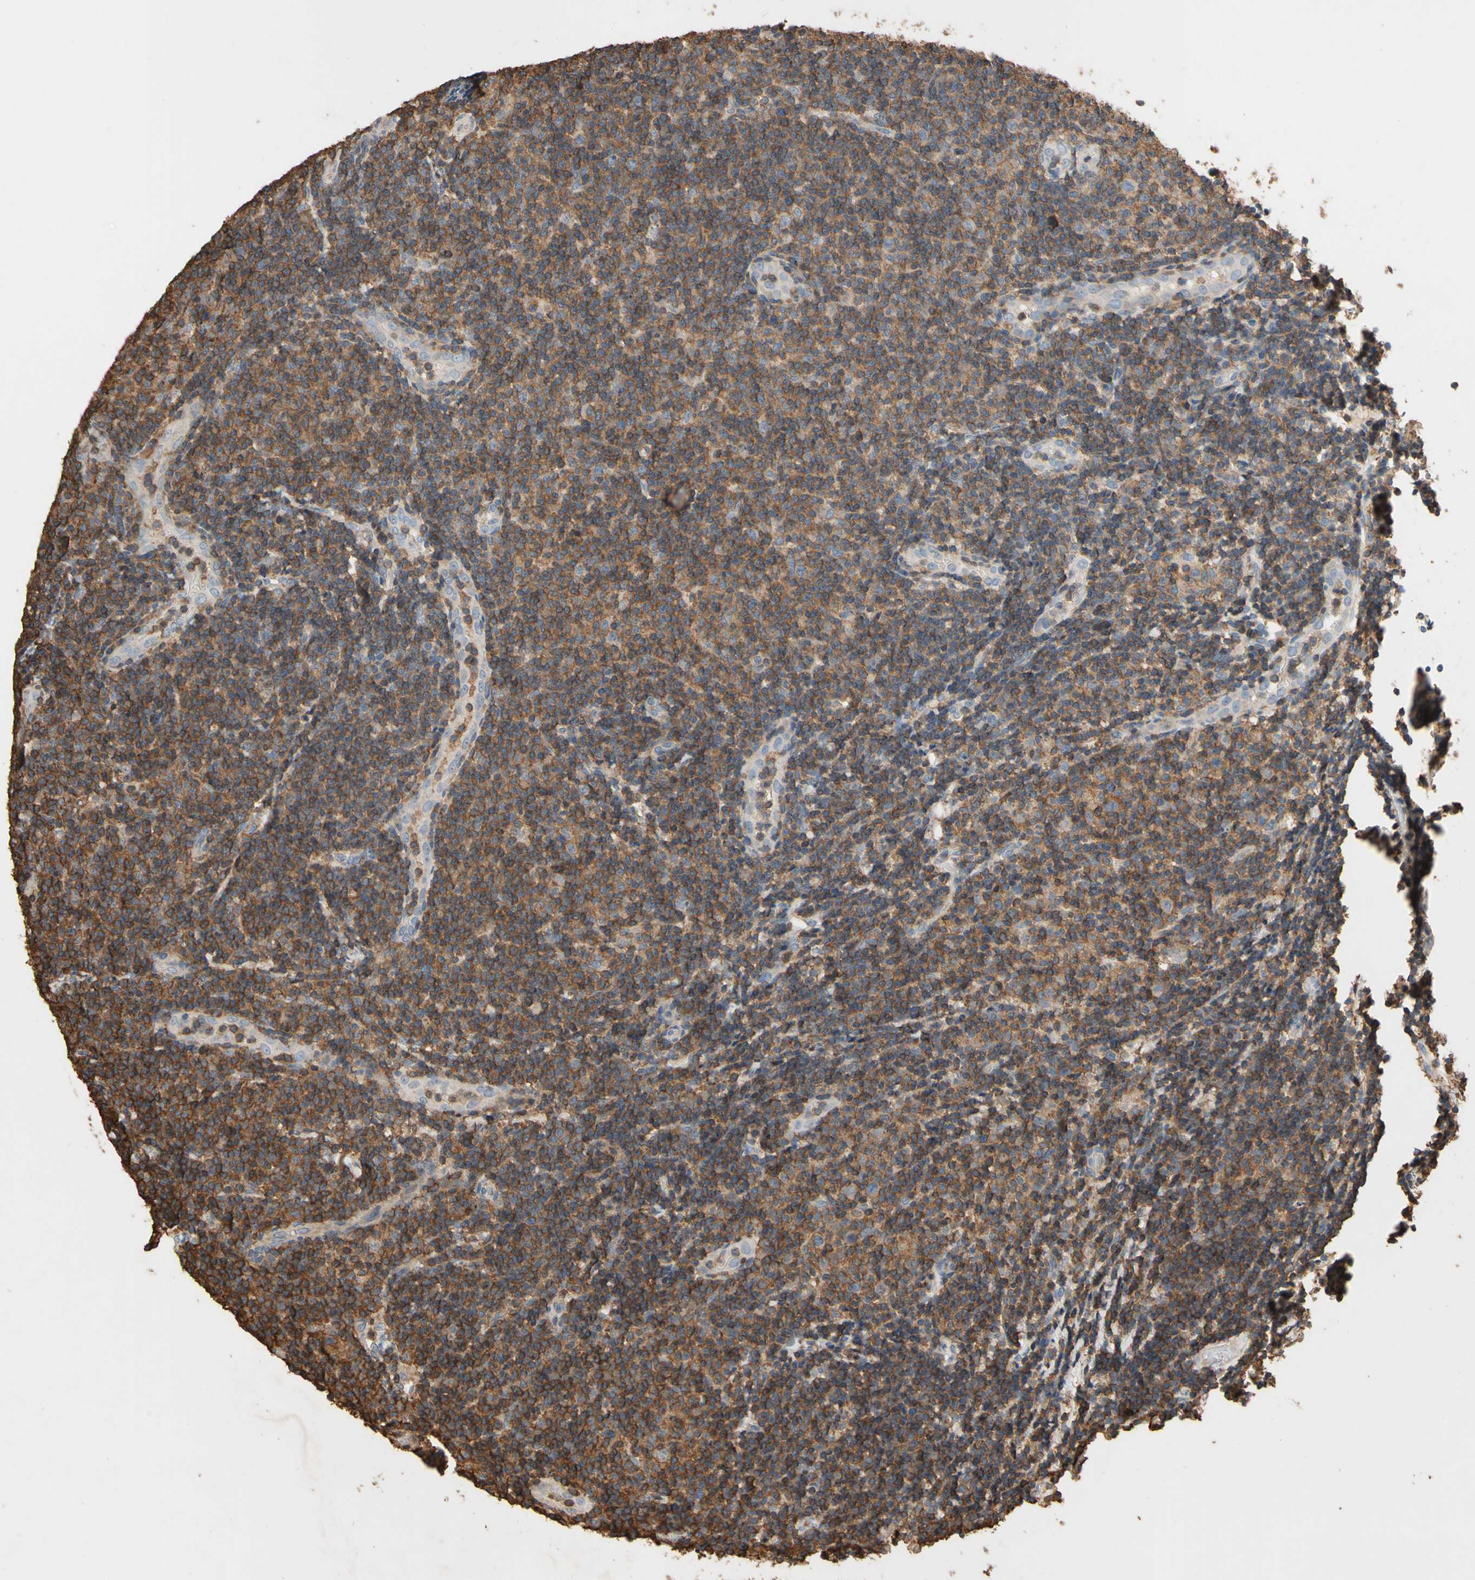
{"staining": {"intensity": "moderate", "quantity": ">75%", "location": "cytoplasmic/membranous"}, "tissue": "lymphoma", "cell_type": "Tumor cells", "image_type": "cancer", "snomed": [{"axis": "morphology", "description": "Malignant lymphoma, non-Hodgkin's type, Low grade"}, {"axis": "topography", "description": "Lymph node"}], "caption": "Immunohistochemical staining of human low-grade malignant lymphoma, non-Hodgkin's type displays moderate cytoplasmic/membranous protein staining in approximately >75% of tumor cells. The staining is performed using DAB brown chromogen to label protein expression. The nuclei are counter-stained blue using hematoxylin.", "gene": "MAP3K10", "patient": {"sex": "male", "age": 83}}